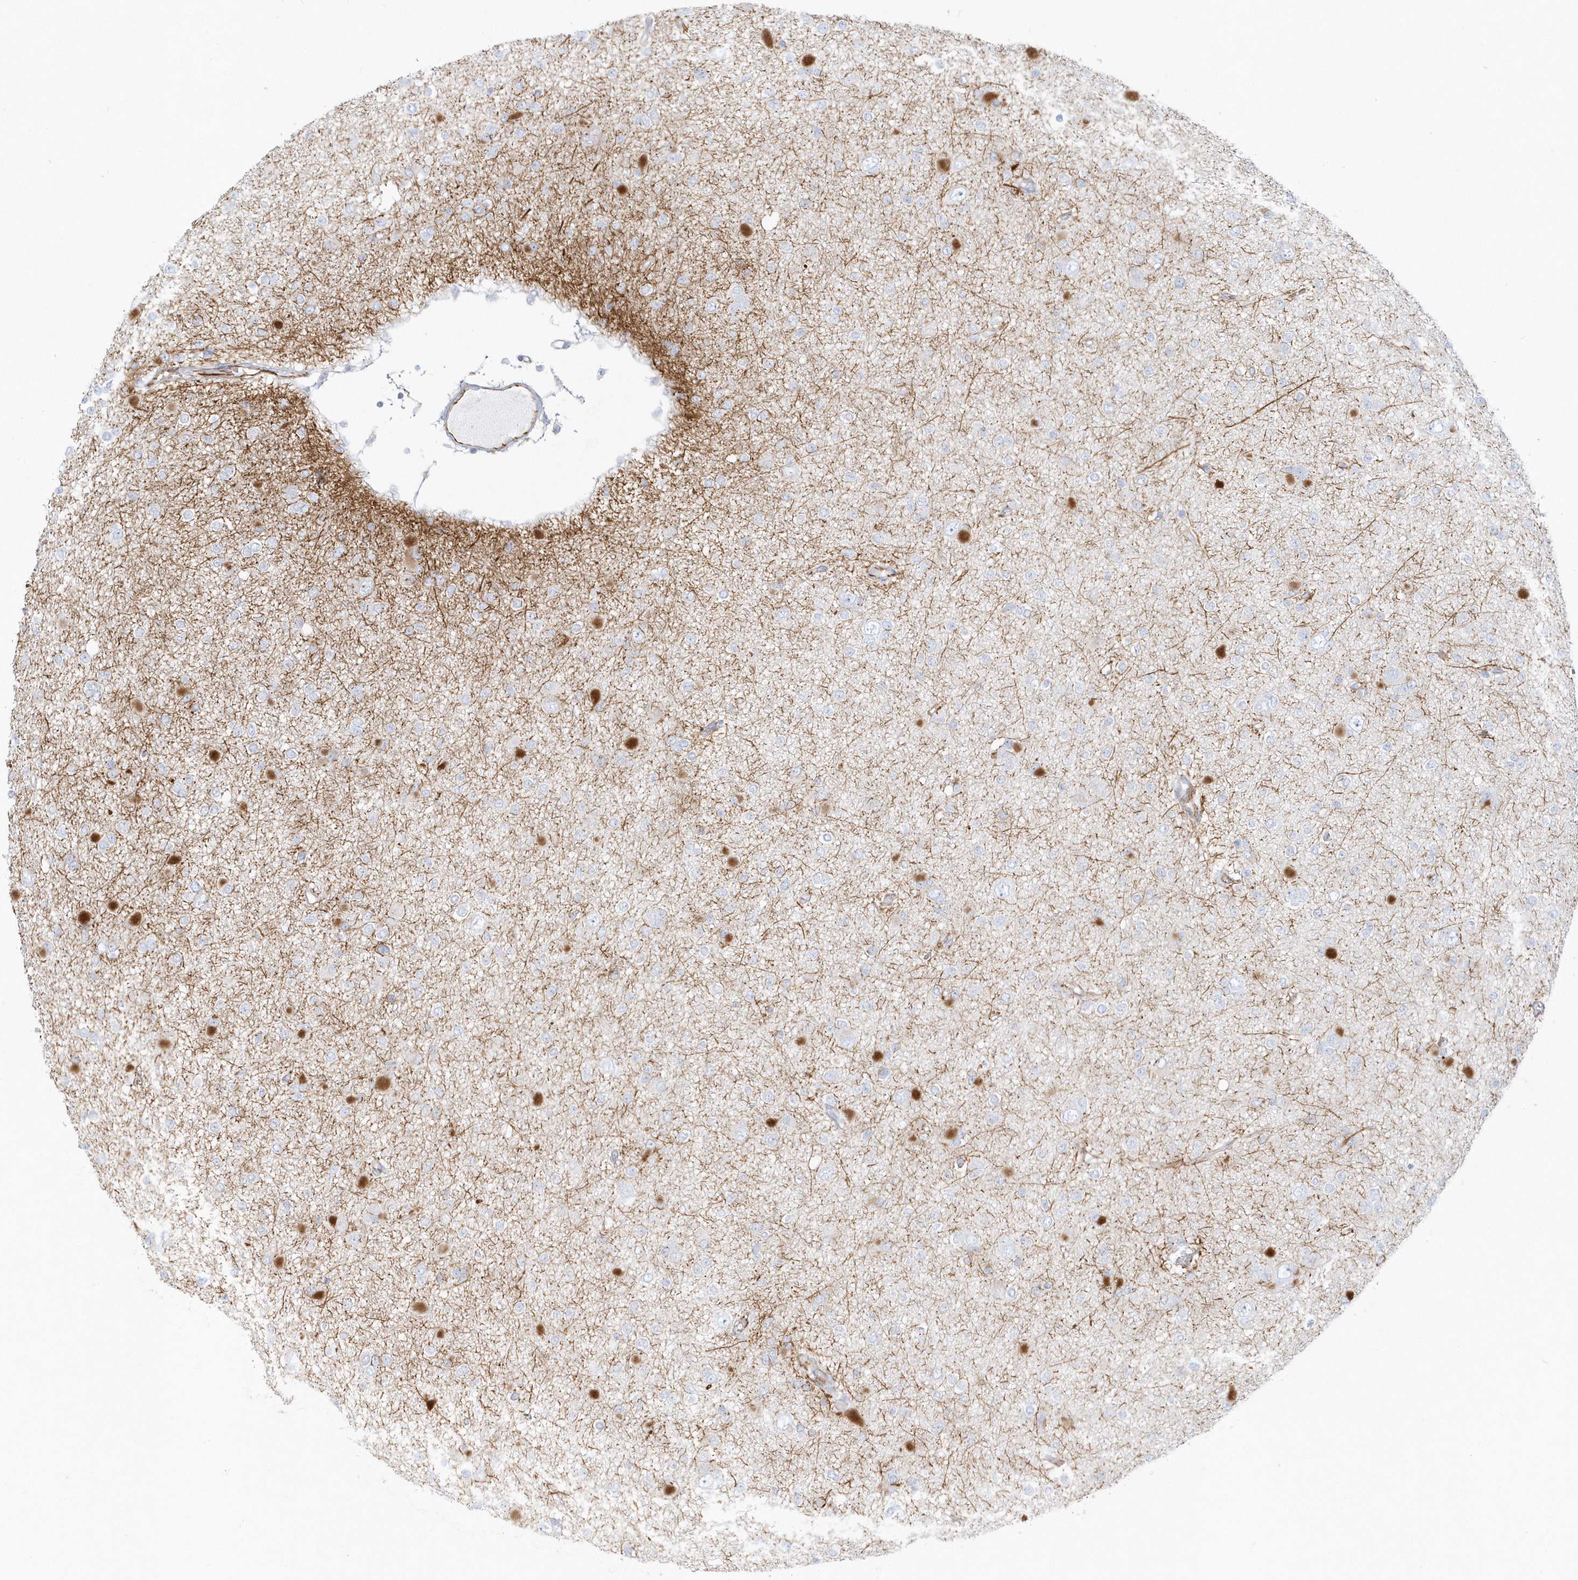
{"staining": {"intensity": "negative", "quantity": "none", "location": "none"}, "tissue": "glioma", "cell_type": "Tumor cells", "image_type": "cancer", "snomed": [{"axis": "morphology", "description": "Glioma, malignant, Low grade"}, {"axis": "topography", "description": "Brain"}], "caption": "The histopathology image exhibits no staining of tumor cells in malignant glioma (low-grade).", "gene": "PPIL6", "patient": {"sex": "female", "age": 22}}